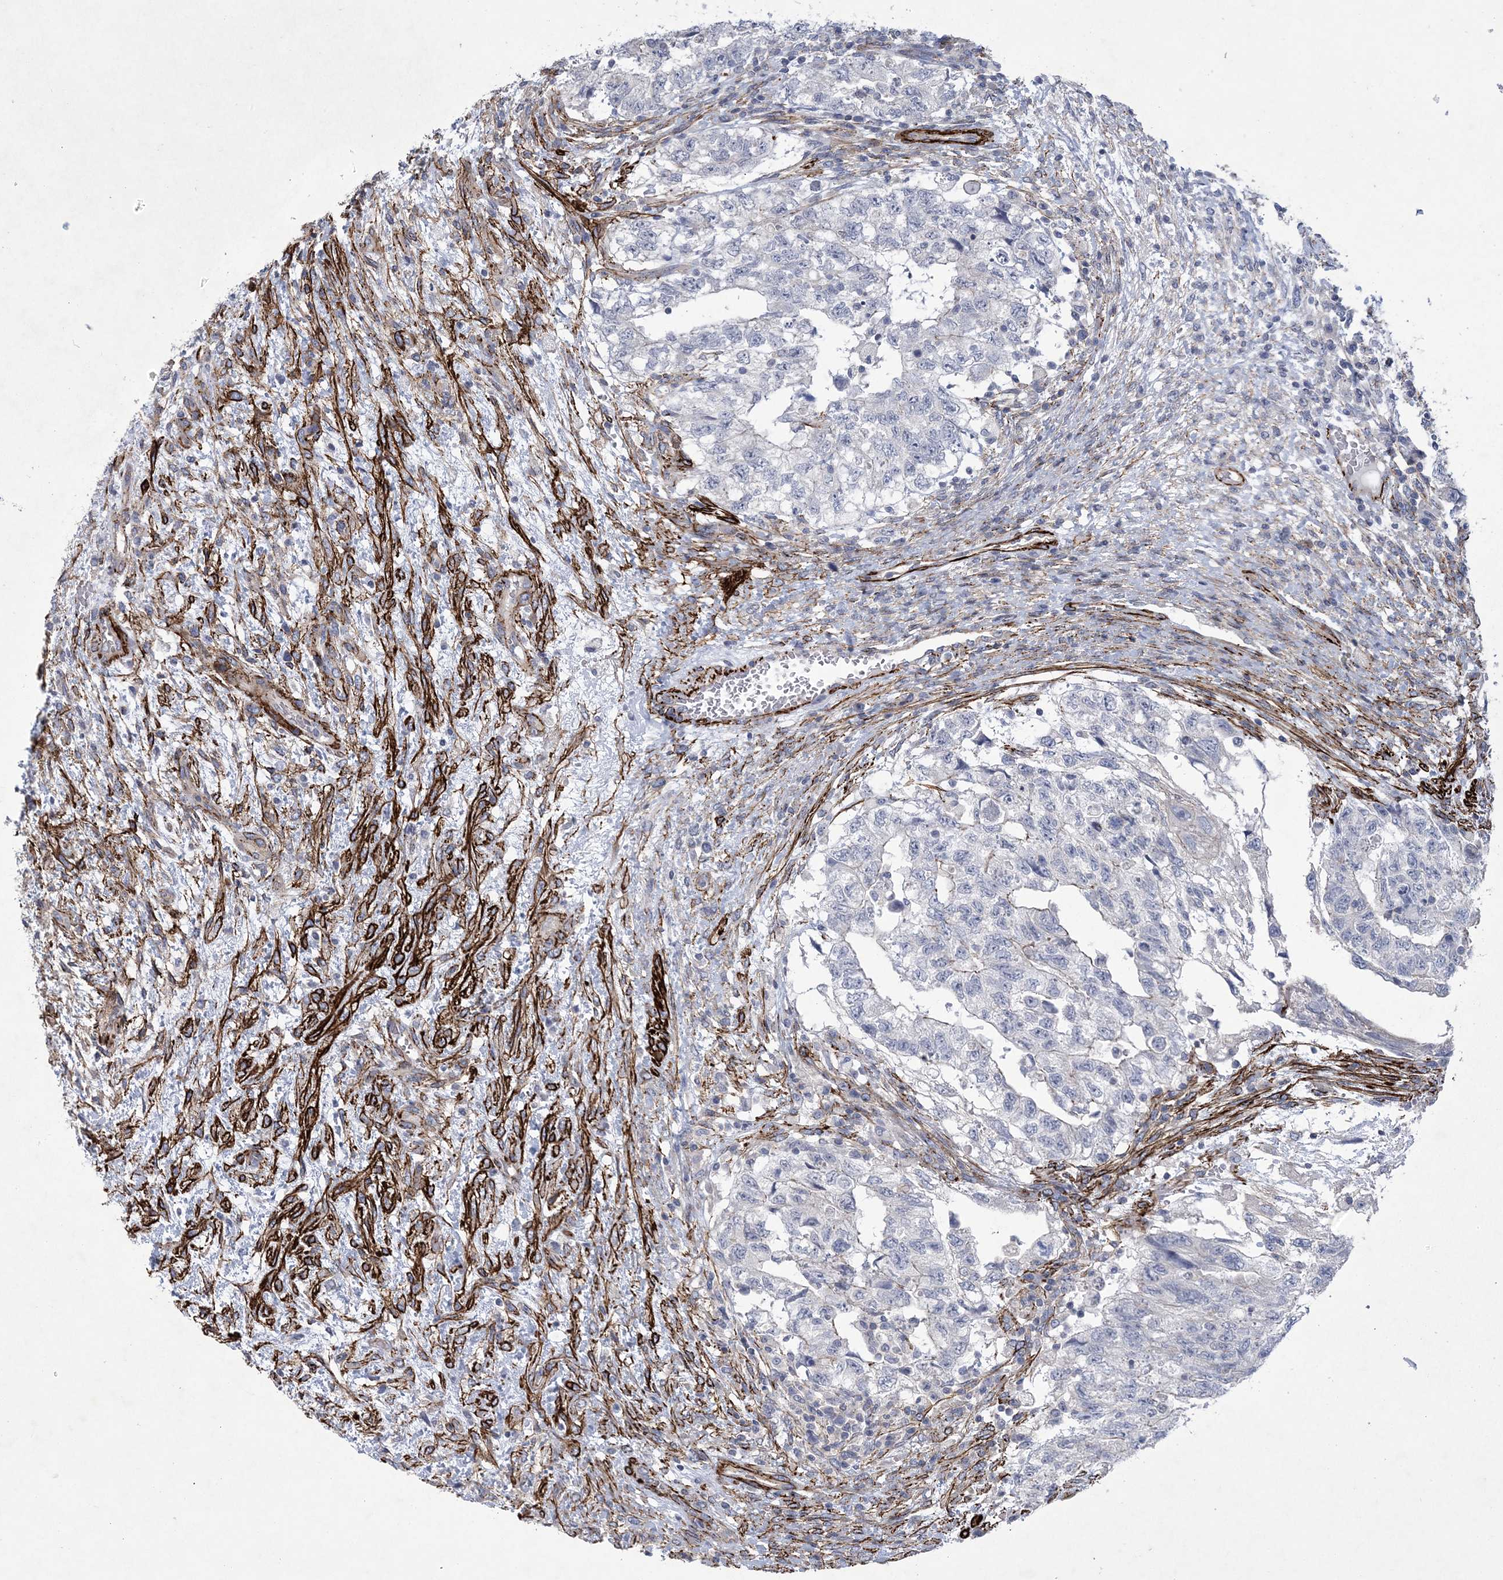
{"staining": {"intensity": "negative", "quantity": "none", "location": "none"}, "tissue": "testis cancer", "cell_type": "Tumor cells", "image_type": "cancer", "snomed": [{"axis": "morphology", "description": "Carcinoma, Embryonal, NOS"}, {"axis": "topography", "description": "Testis"}], "caption": "An image of testis cancer stained for a protein reveals no brown staining in tumor cells.", "gene": "ARSJ", "patient": {"sex": "male", "age": 36}}